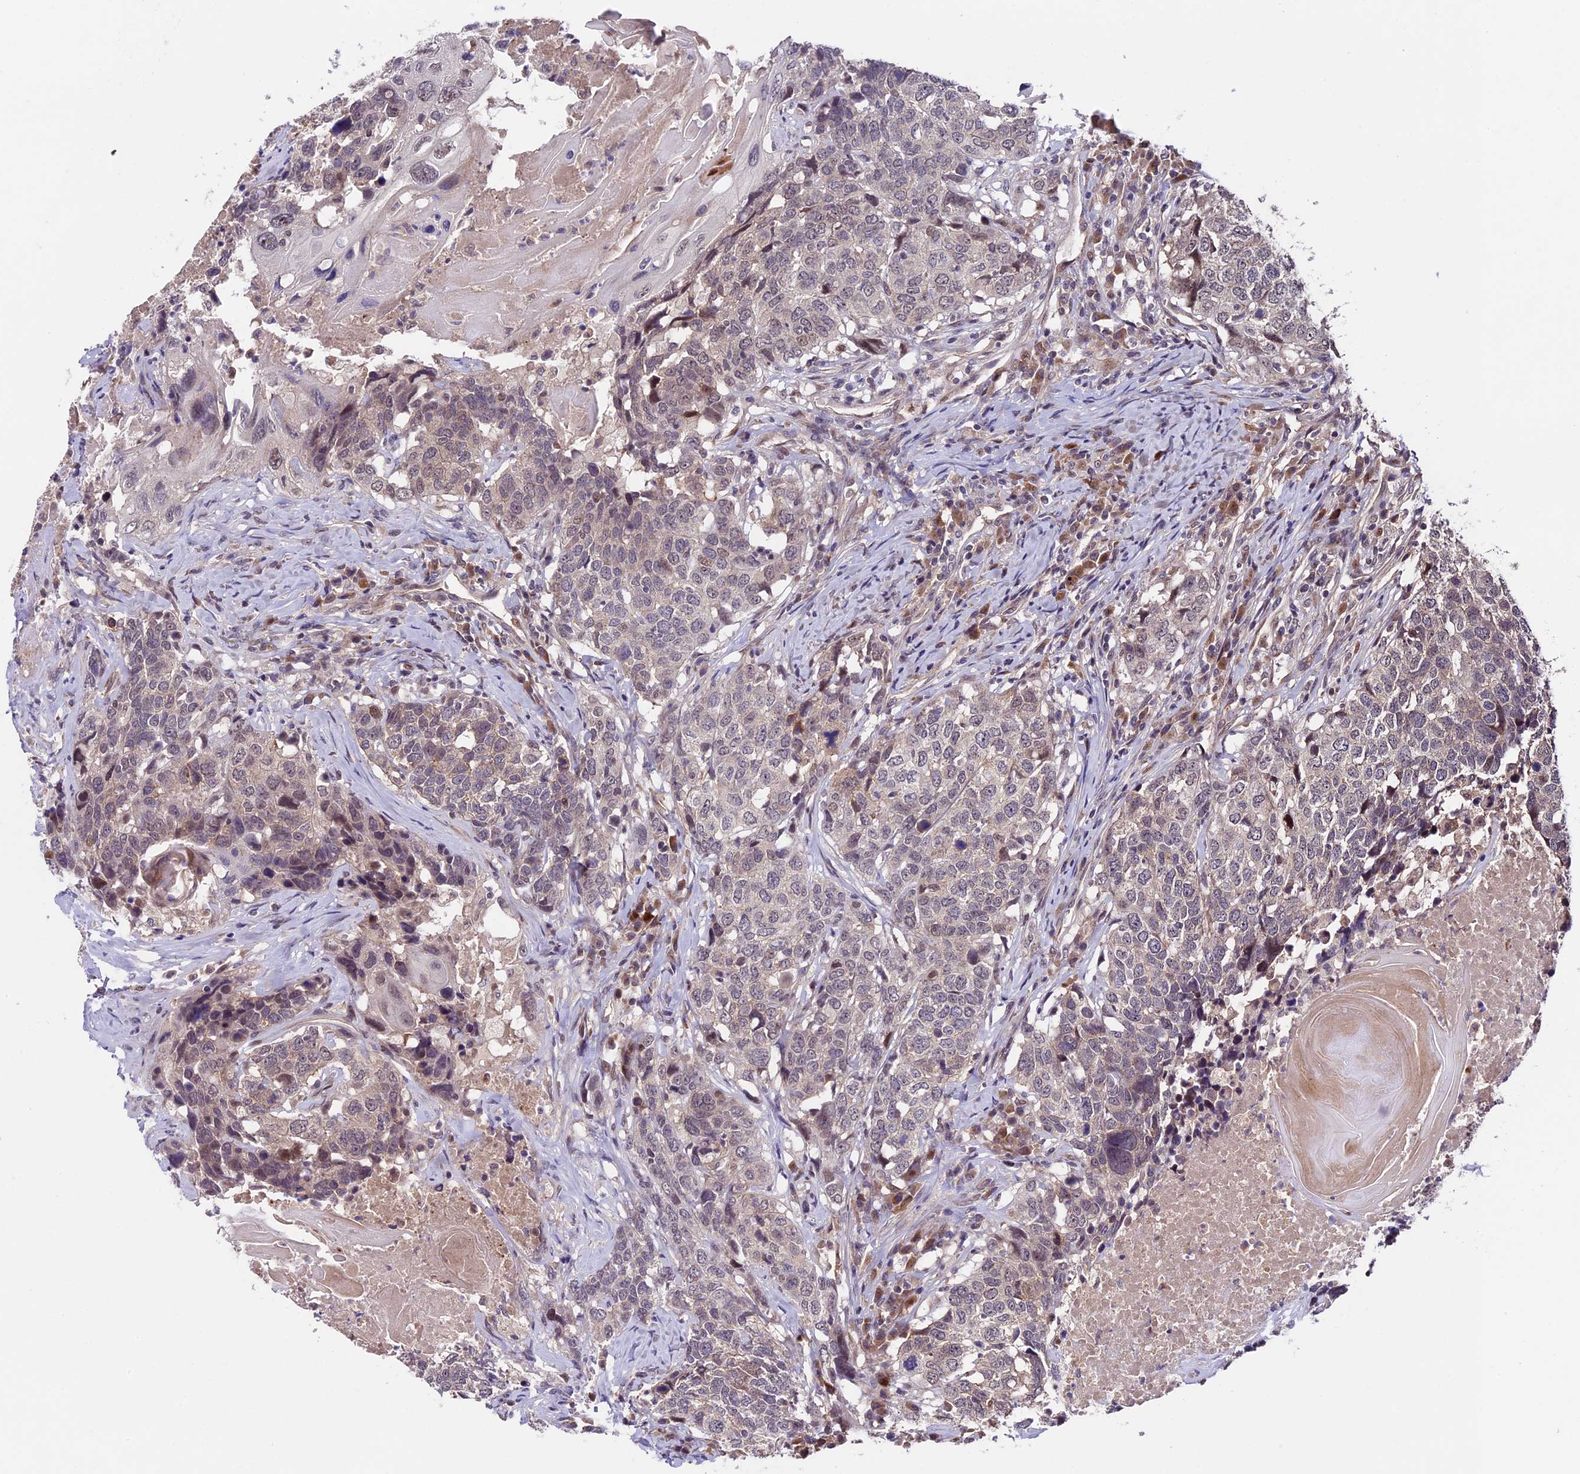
{"staining": {"intensity": "weak", "quantity": "<25%", "location": "cytoplasmic/membranous"}, "tissue": "head and neck cancer", "cell_type": "Tumor cells", "image_type": "cancer", "snomed": [{"axis": "morphology", "description": "Squamous cell carcinoma, NOS"}, {"axis": "topography", "description": "Head-Neck"}], "caption": "Immunohistochemical staining of human squamous cell carcinoma (head and neck) shows no significant staining in tumor cells. The staining was performed using DAB (3,3'-diaminobenzidine) to visualize the protein expression in brown, while the nuclei were stained in blue with hematoxylin (Magnification: 20x).", "gene": "SIPA1L3", "patient": {"sex": "male", "age": 66}}